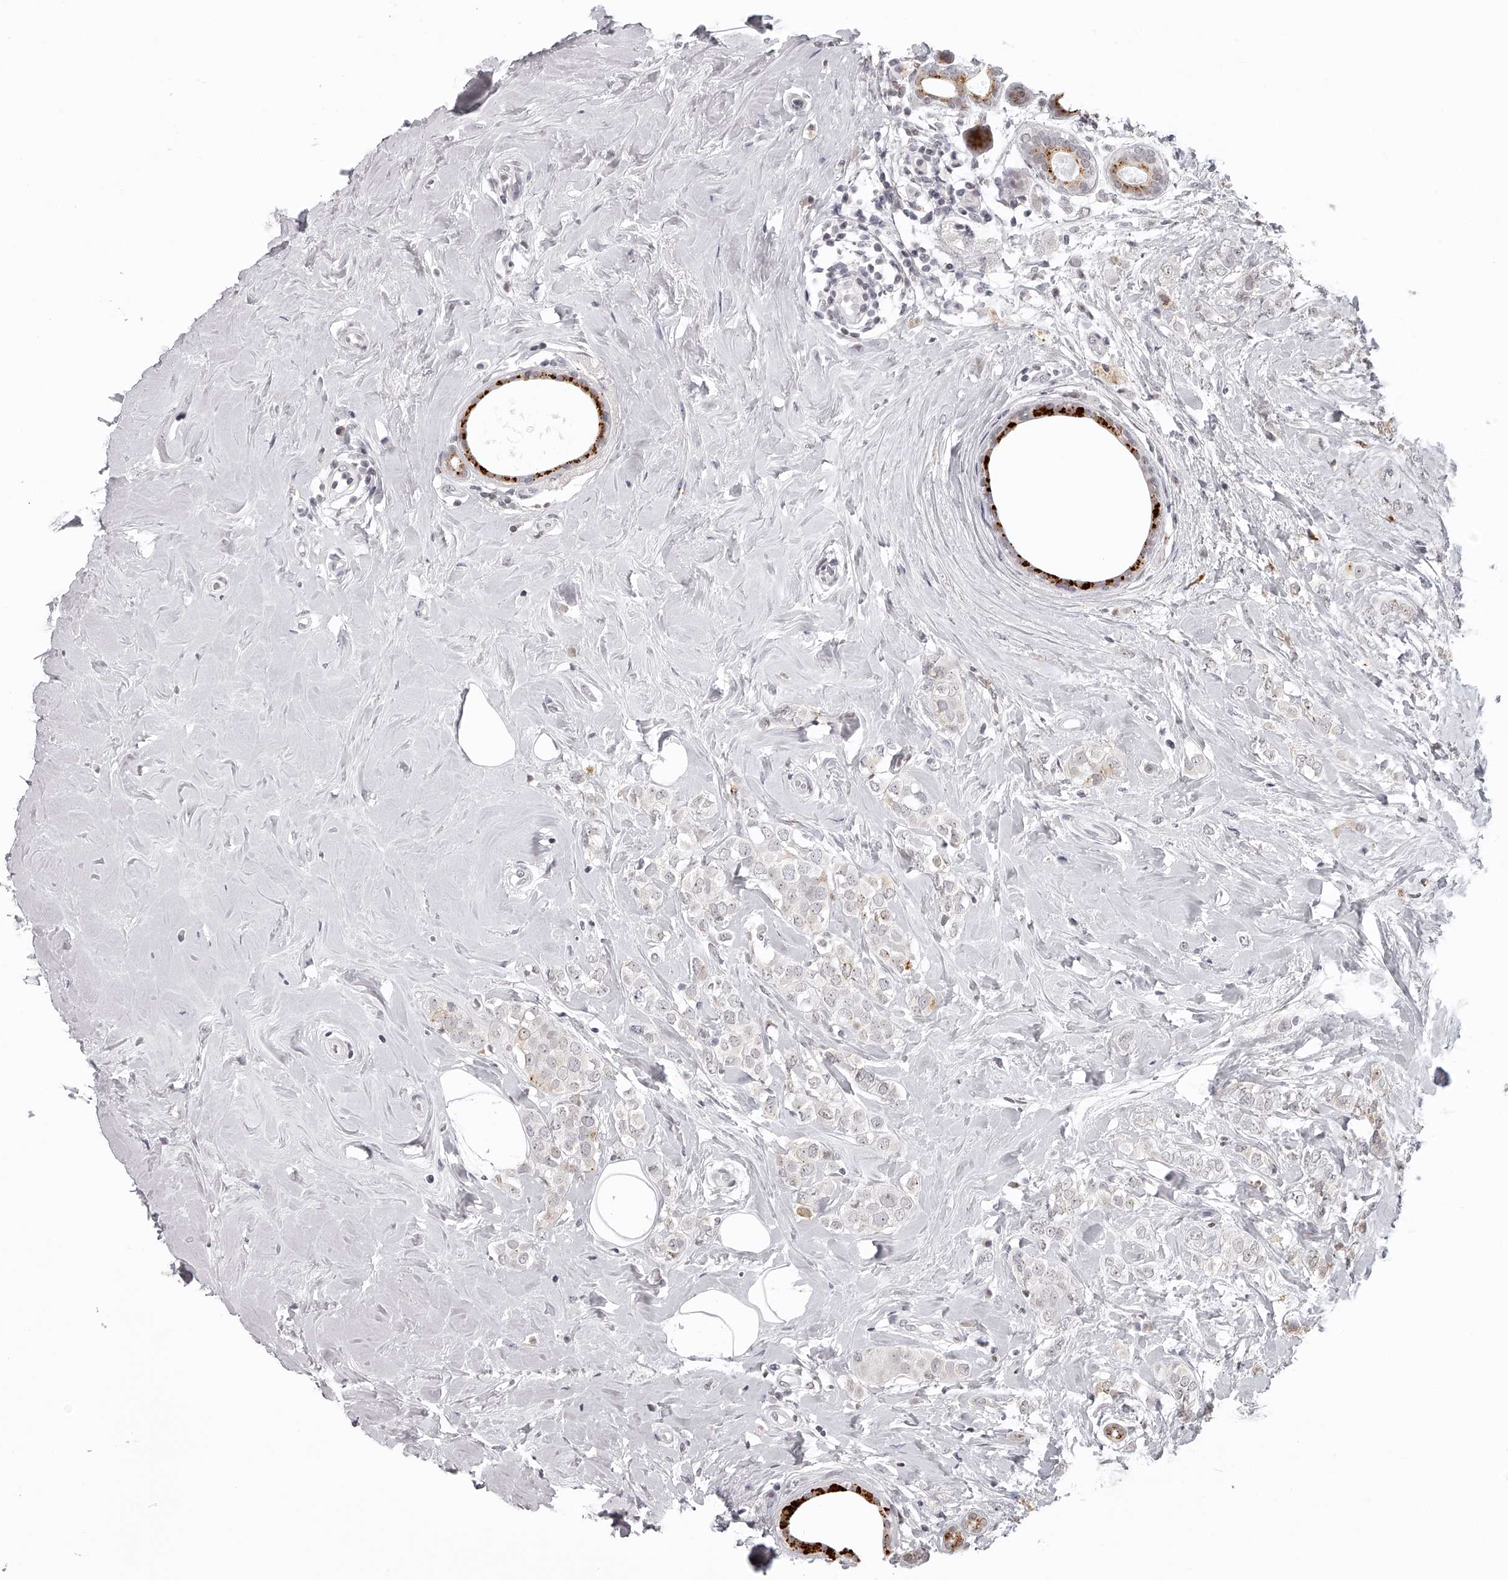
{"staining": {"intensity": "weak", "quantity": "<25%", "location": "cytoplasmic/membranous"}, "tissue": "breast cancer", "cell_type": "Tumor cells", "image_type": "cancer", "snomed": [{"axis": "morphology", "description": "Lobular carcinoma"}, {"axis": "topography", "description": "Breast"}], "caption": "Tumor cells show no significant protein expression in breast cancer. Brightfield microscopy of immunohistochemistry (IHC) stained with DAB (3,3'-diaminobenzidine) (brown) and hematoxylin (blue), captured at high magnification.", "gene": "RNF220", "patient": {"sex": "female", "age": 47}}